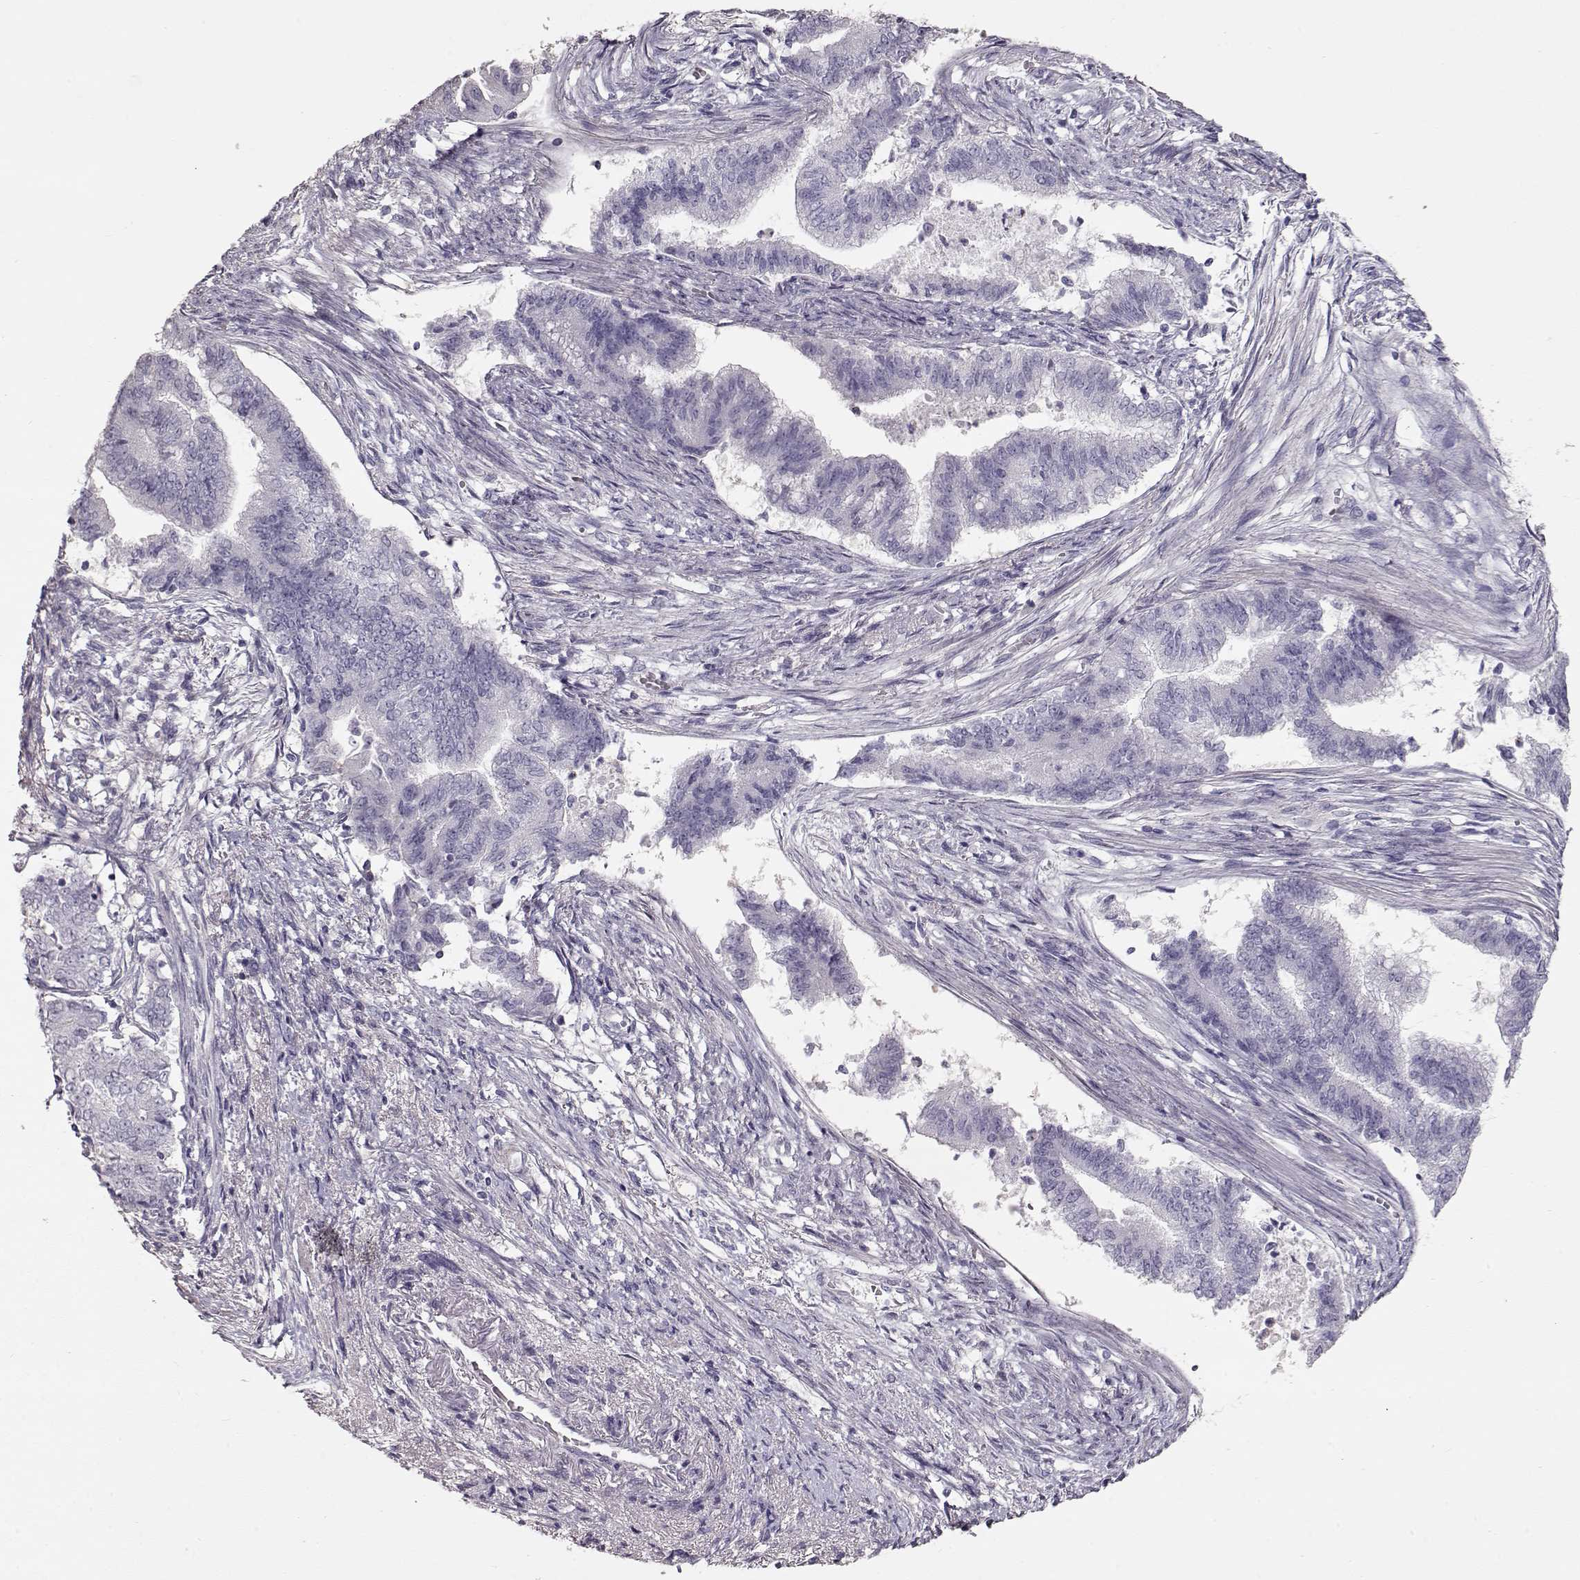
{"staining": {"intensity": "negative", "quantity": "none", "location": "none"}, "tissue": "endometrial cancer", "cell_type": "Tumor cells", "image_type": "cancer", "snomed": [{"axis": "morphology", "description": "Adenocarcinoma, NOS"}, {"axis": "topography", "description": "Endometrium"}], "caption": "Immunohistochemistry of endometrial cancer demonstrates no staining in tumor cells. The staining was performed using DAB to visualize the protein expression in brown, while the nuclei were stained in blue with hematoxylin (Magnification: 20x).", "gene": "SLC18A1", "patient": {"sex": "female", "age": 65}}